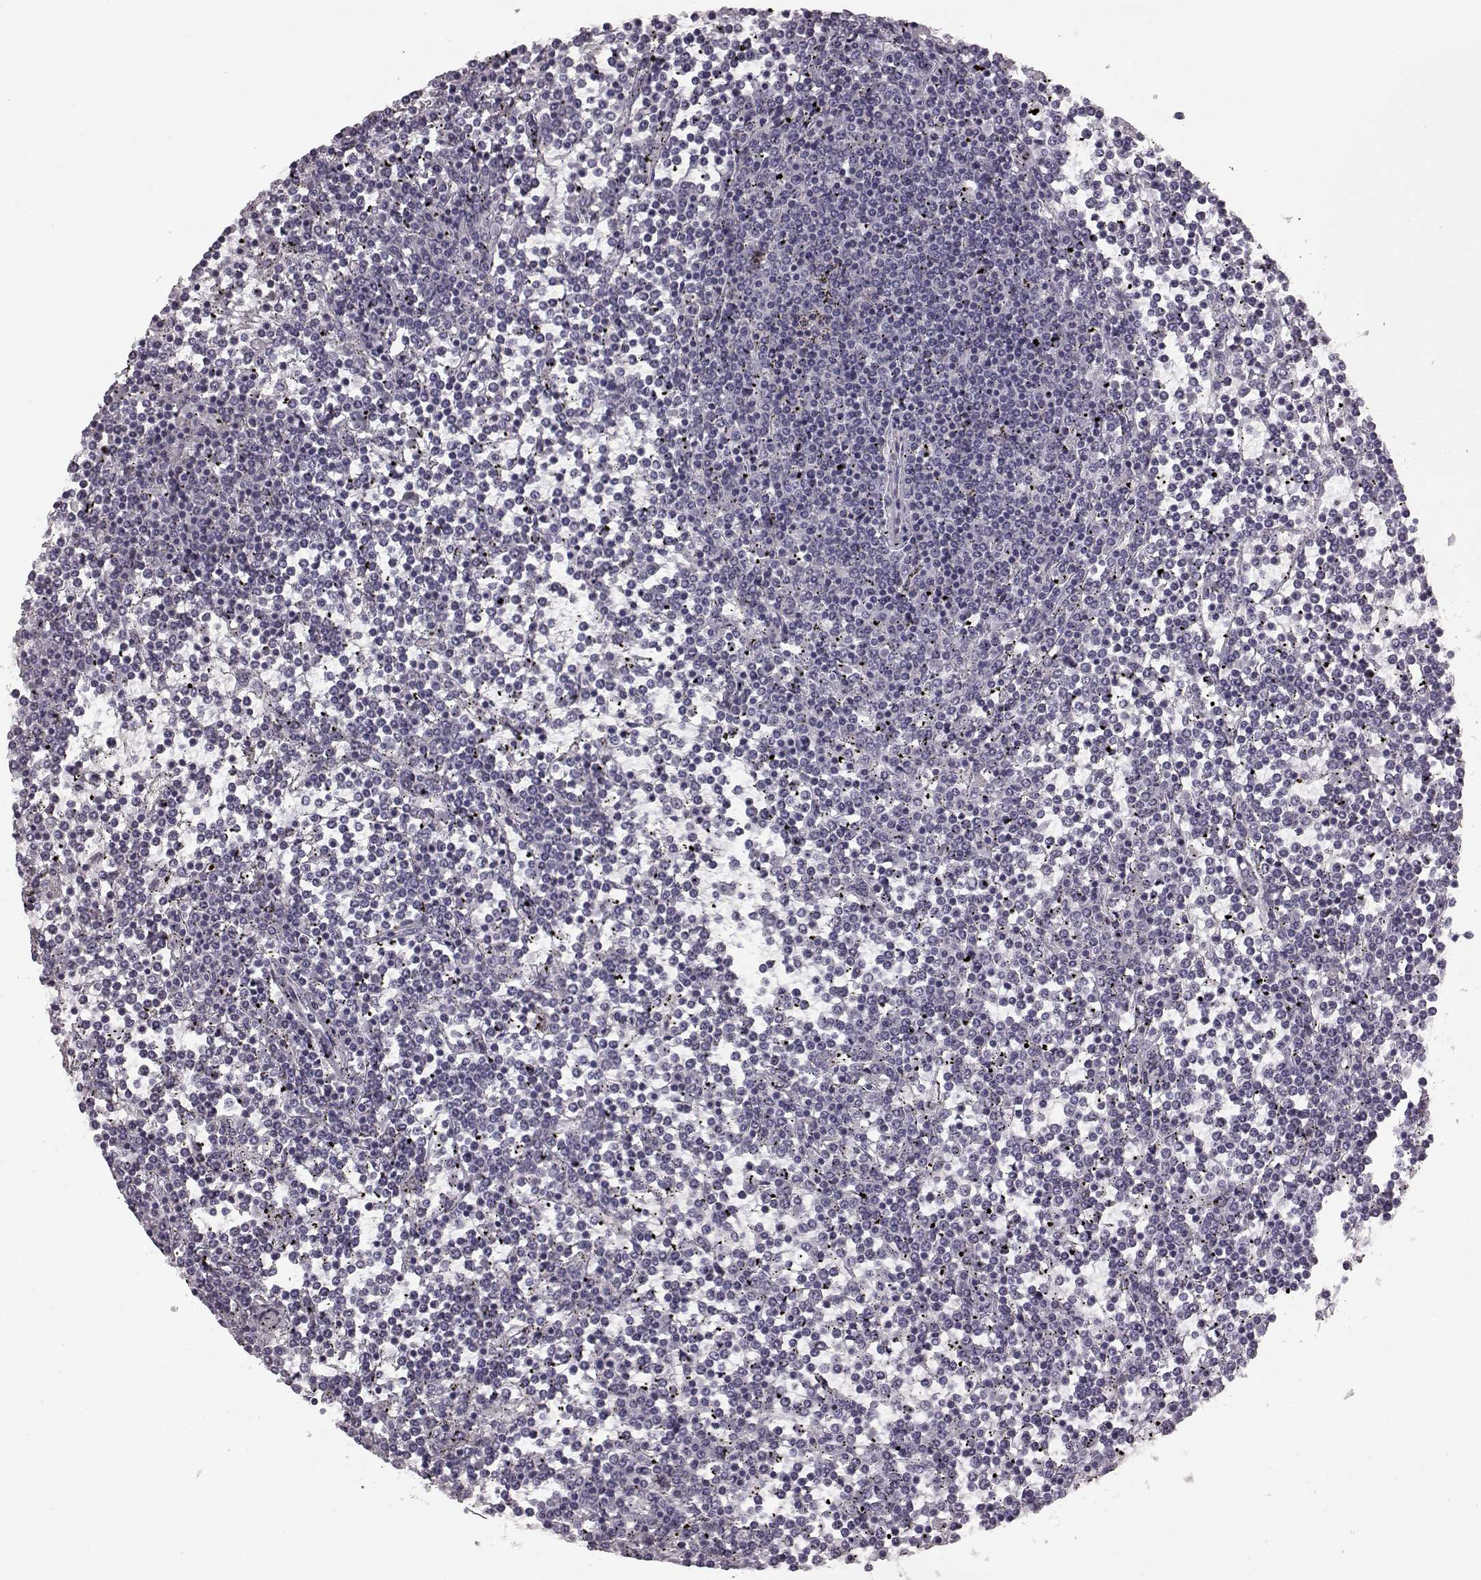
{"staining": {"intensity": "negative", "quantity": "none", "location": "none"}, "tissue": "lymphoma", "cell_type": "Tumor cells", "image_type": "cancer", "snomed": [{"axis": "morphology", "description": "Malignant lymphoma, non-Hodgkin's type, Low grade"}, {"axis": "topography", "description": "Spleen"}], "caption": "Lymphoma was stained to show a protein in brown. There is no significant expression in tumor cells.", "gene": "GRK1", "patient": {"sex": "female", "age": 19}}